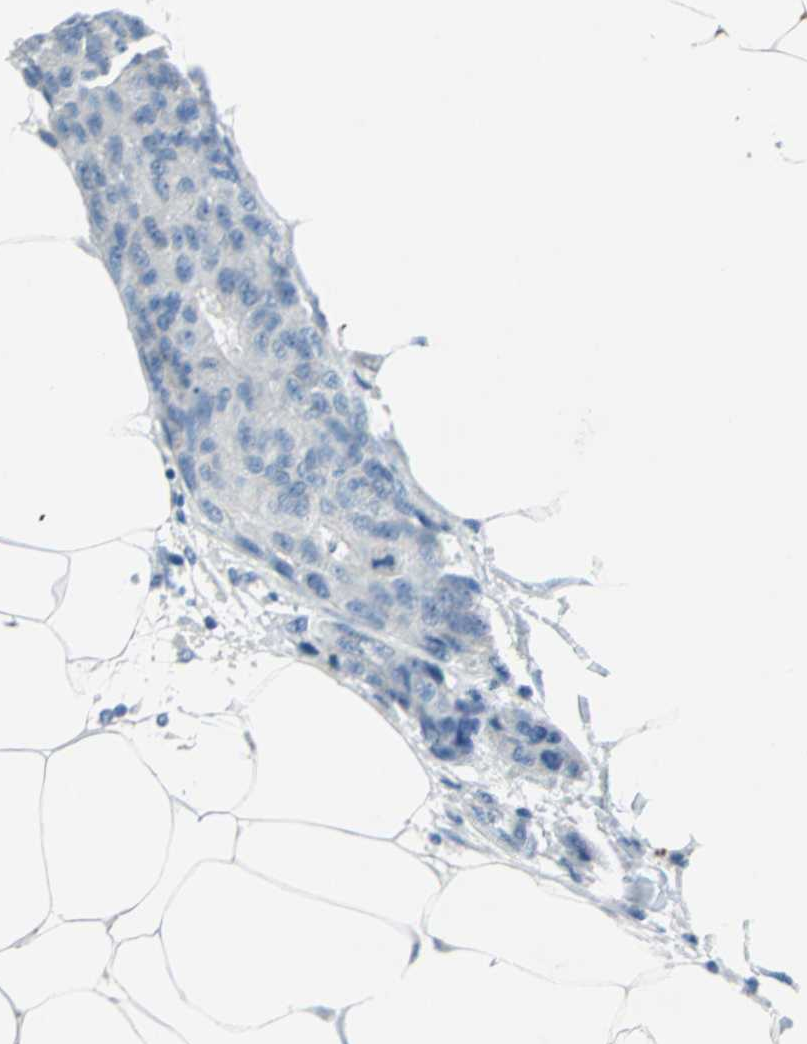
{"staining": {"intensity": "negative", "quantity": "none", "location": "none"}, "tissue": "breast cancer", "cell_type": "Tumor cells", "image_type": "cancer", "snomed": [{"axis": "morphology", "description": "Duct carcinoma"}, {"axis": "topography", "description": "Breast"}], "caption": "Immunohistochemistry (IHC) photomicrograph of breast invasive ductal carcinoma stained for a protein (brown), which shows no expression in tumor cells. (DAB immunohistochemistry visualized using brightfield microscopy, high magnification).", "gene": "TEX264", "patient": {"sex": "female", "age": 80}}